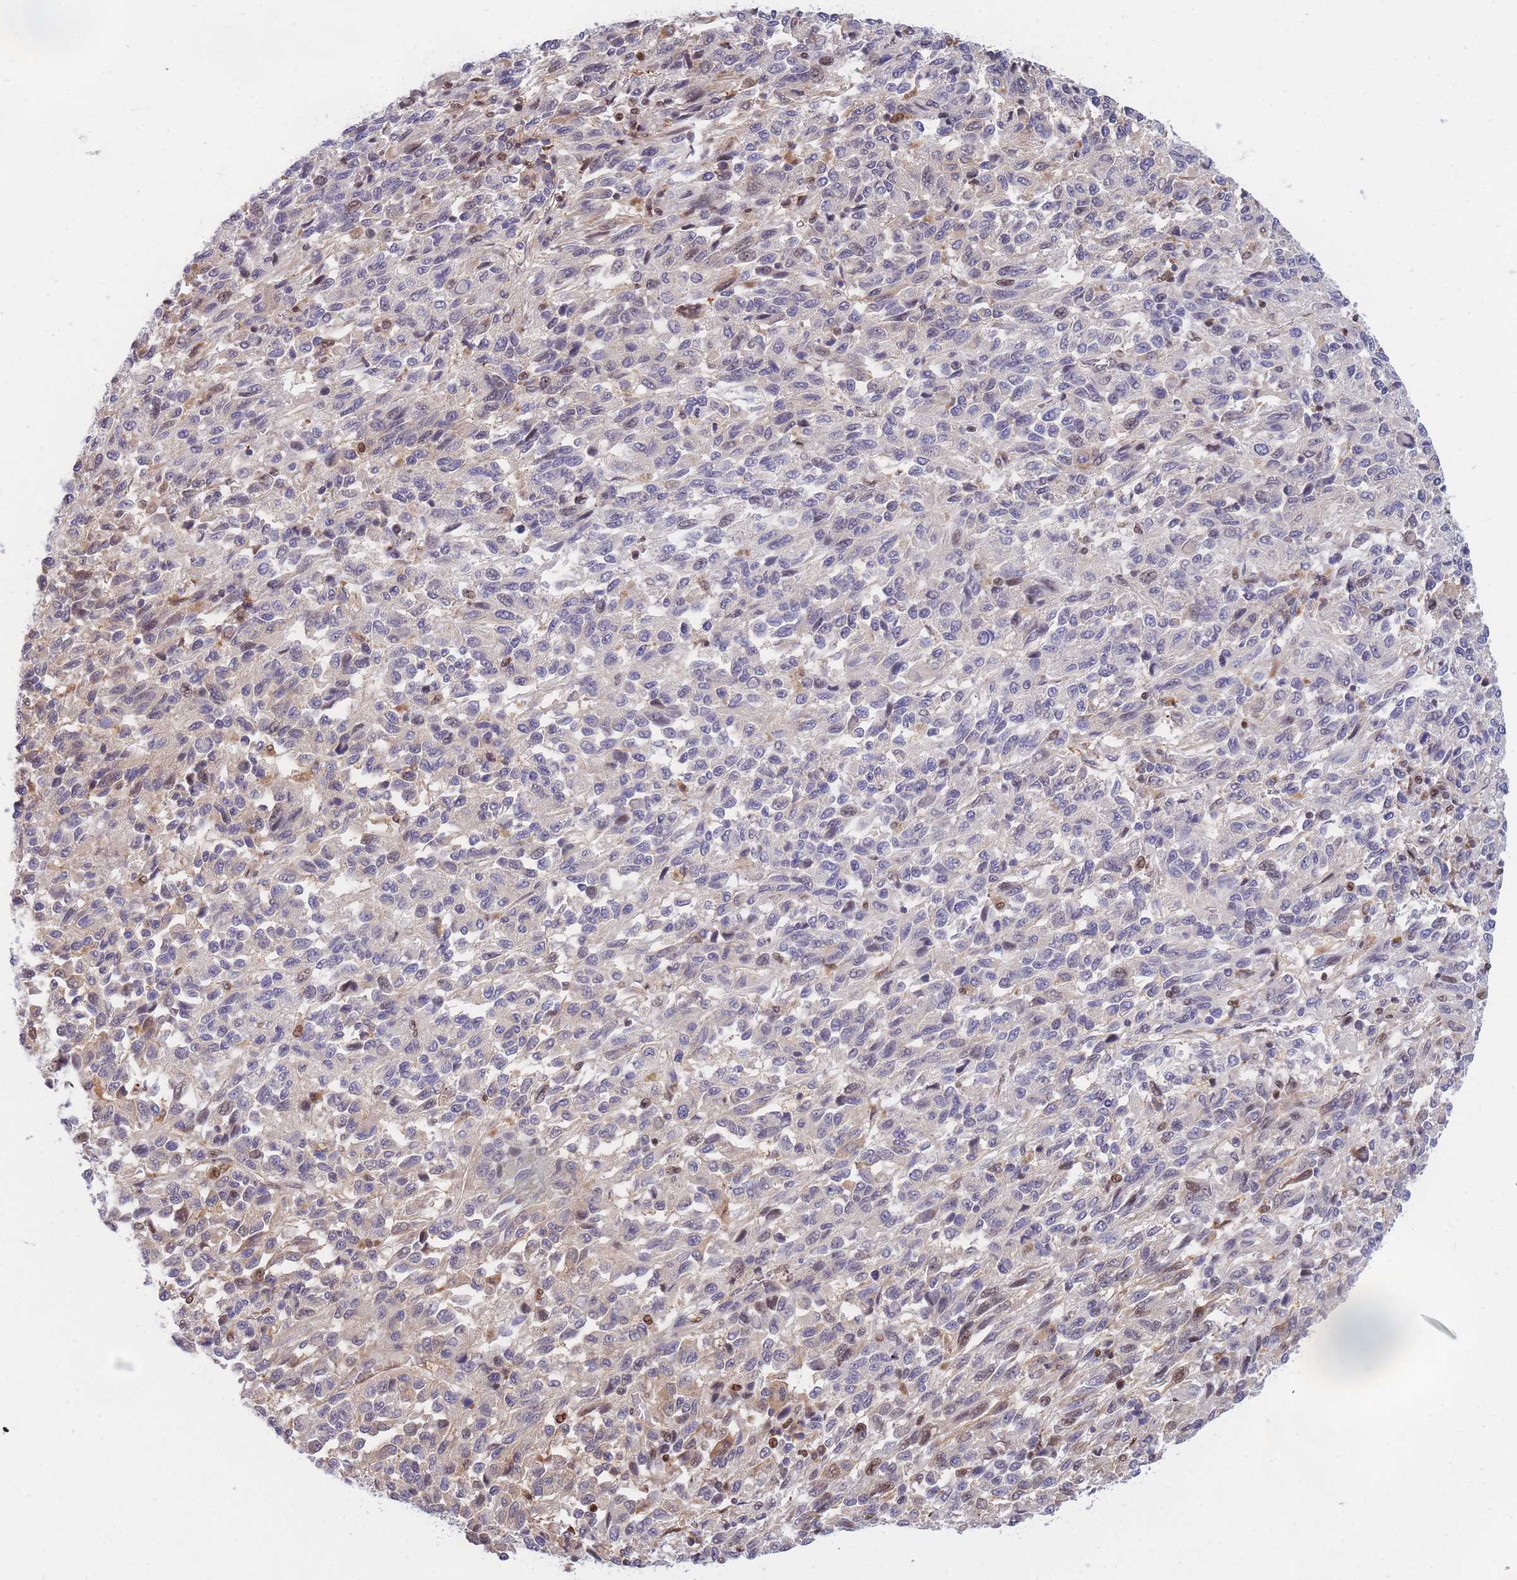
{"staining": {"intensity": "weak", "quantity": "<25%", "location": "nuclear"}, "tissue": "melanoma", "cell_type": "Tumor cells", "image_type": "cancer", "snomed": [{"axis": "morphology", "description": "Malignant melanoma, Metastatic site"}, {"axis": "topography", "description": "Lung"}], "caption": "Image shows no significant protein staining in tumor cells of melanoma.", "gene": "CRACD", "patient": {"sex": "male", "age": 64}}